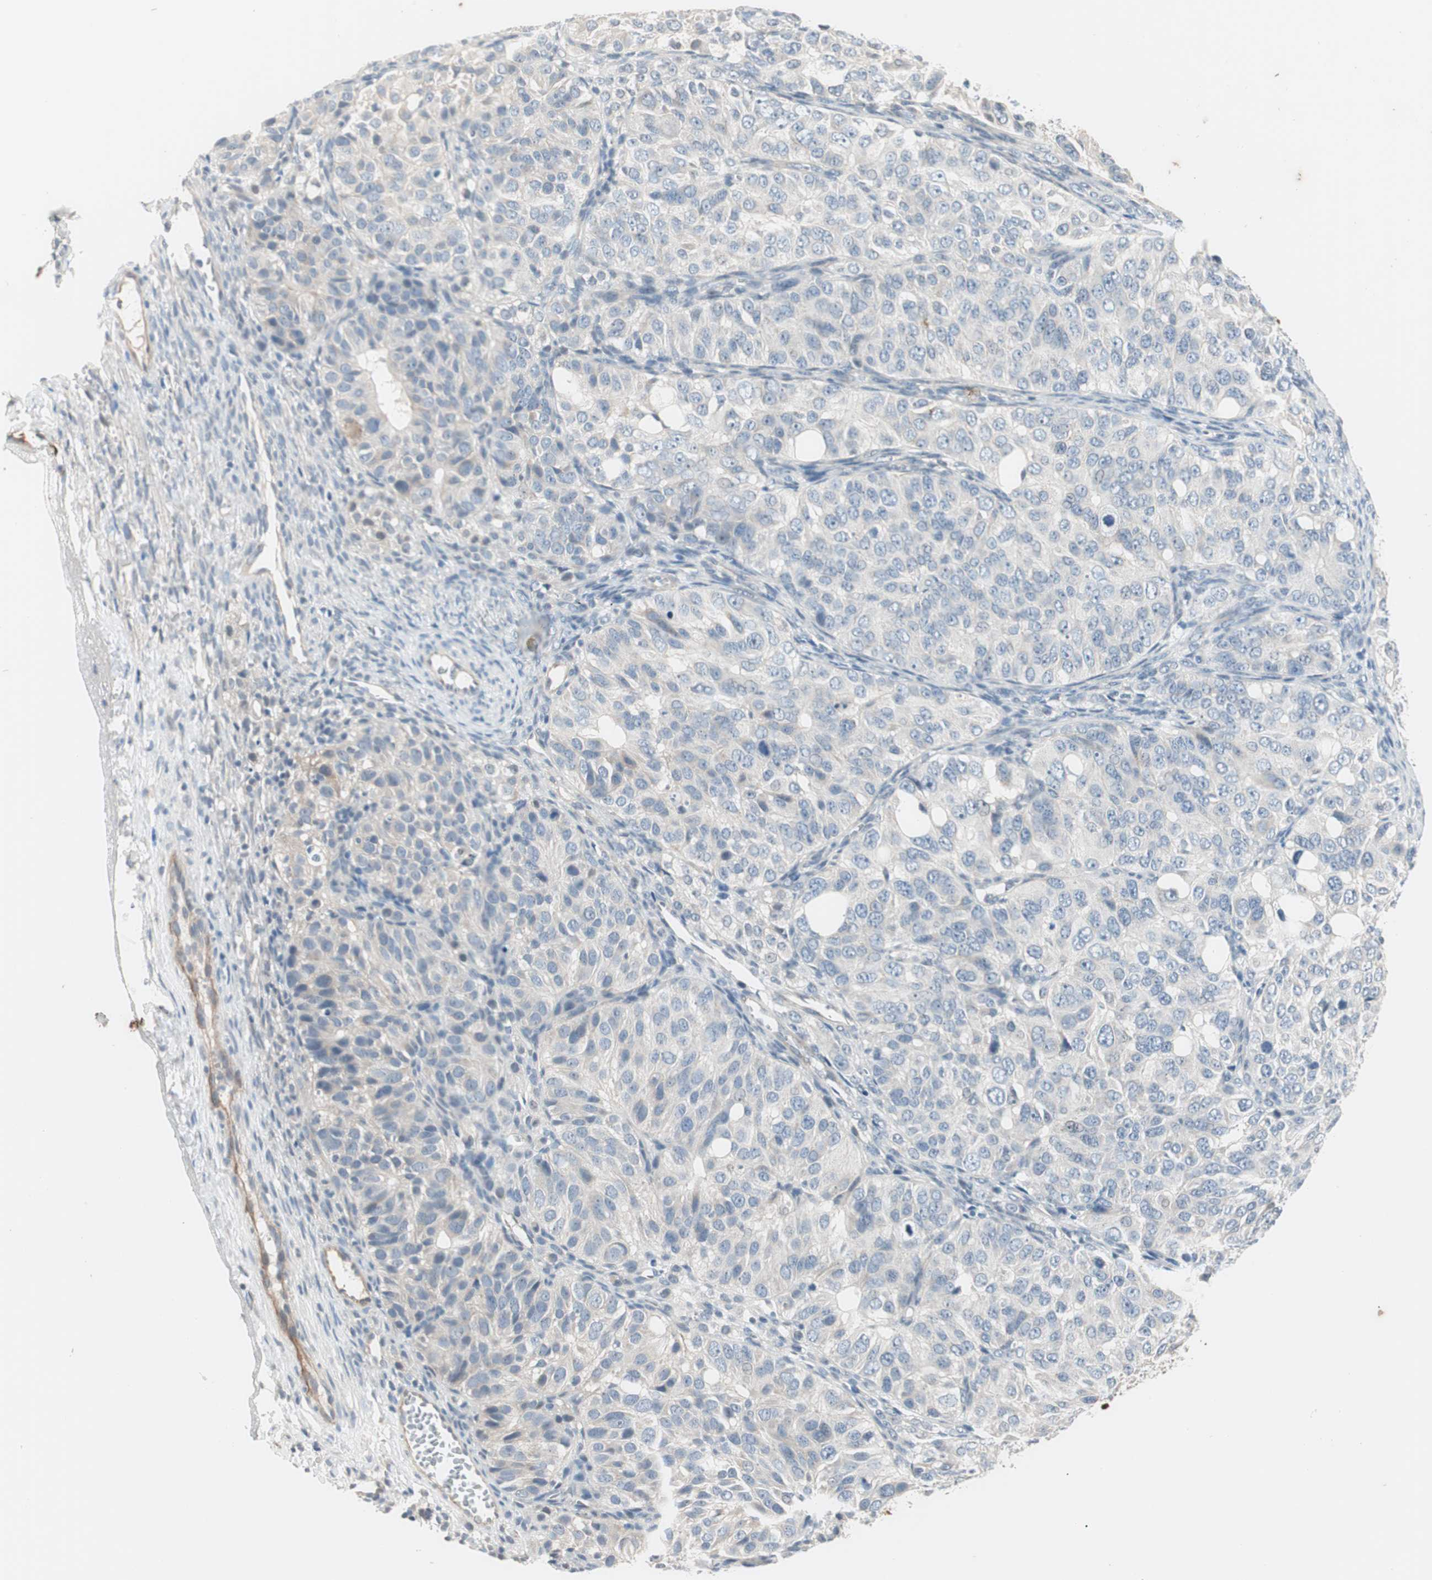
{"staining": {"intensity": "negative", "quantity": "none", "location": "none"}, "tissue": "ovarian cancer", "cell_type": "Tumor cells", "image_type": "cancer", "snomed": [{"axis": "morphology", "description": "Carcinoma, endometroid"}, {"axis": "topography", "description": "Ovary"}], "caption": "Tumor cells are negative for protein expression in human ovarian cancer.", "gene": "ITGB4", "patient": {"sex": "female", "age": 51}}